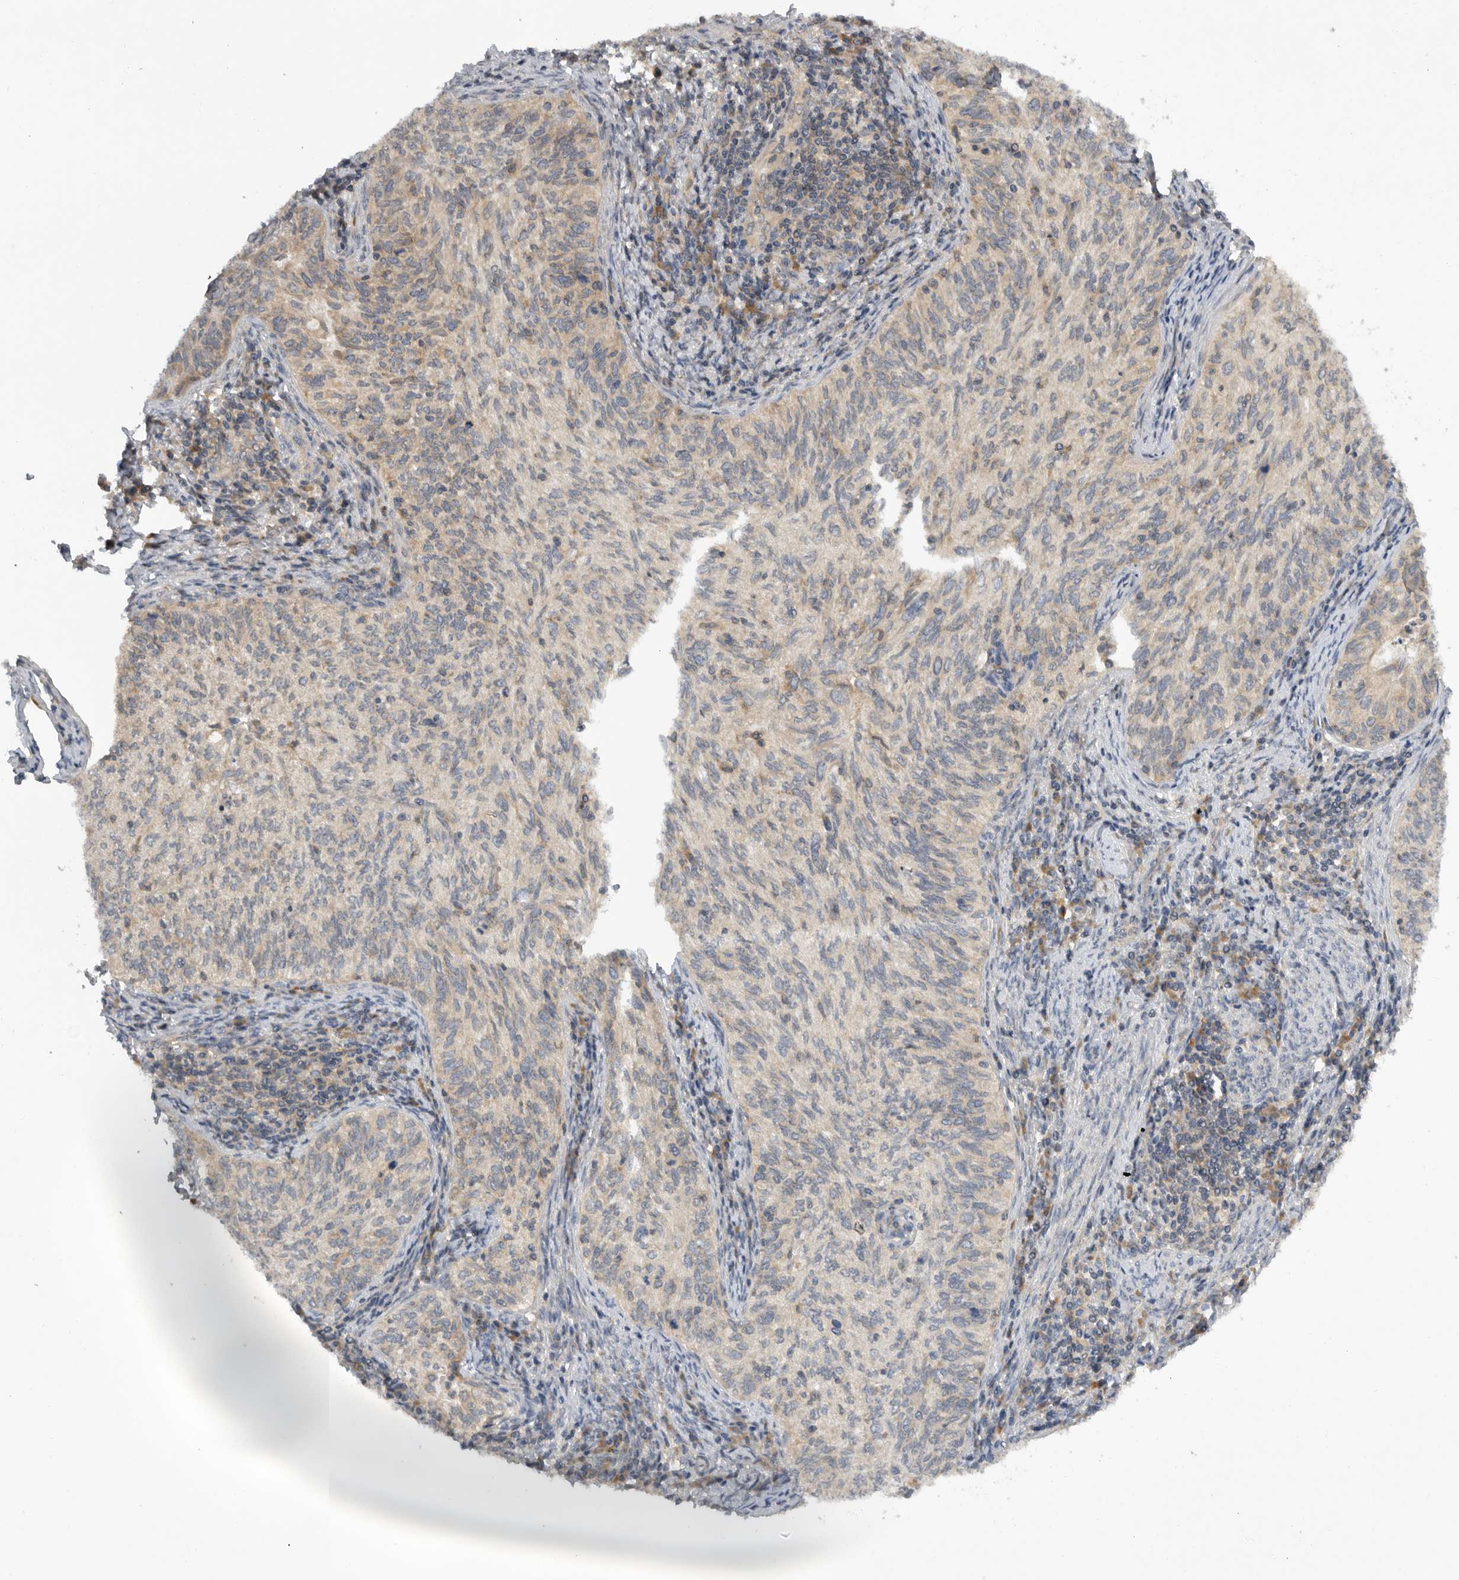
{"staining": {"intensity": "weak", "quantity": "<25%", "location": "cytoplasmic/membranous"}, "tissue": "cervical cancer", "cell_type": "Tumor cells", "image_type": "cancer", "snomed": [{"axis": "morphology", "description": "Squamous cell carcinoma, NOS"}, {"axis": "topography", "description": "Cervix"}], "caption": "A photomicrograph of human squamous cell carcinoma (cervical) is negative for staining in tumor cells.", "gene": "AASDHPPT", "patient": {"sex": "female", "age": 30}}